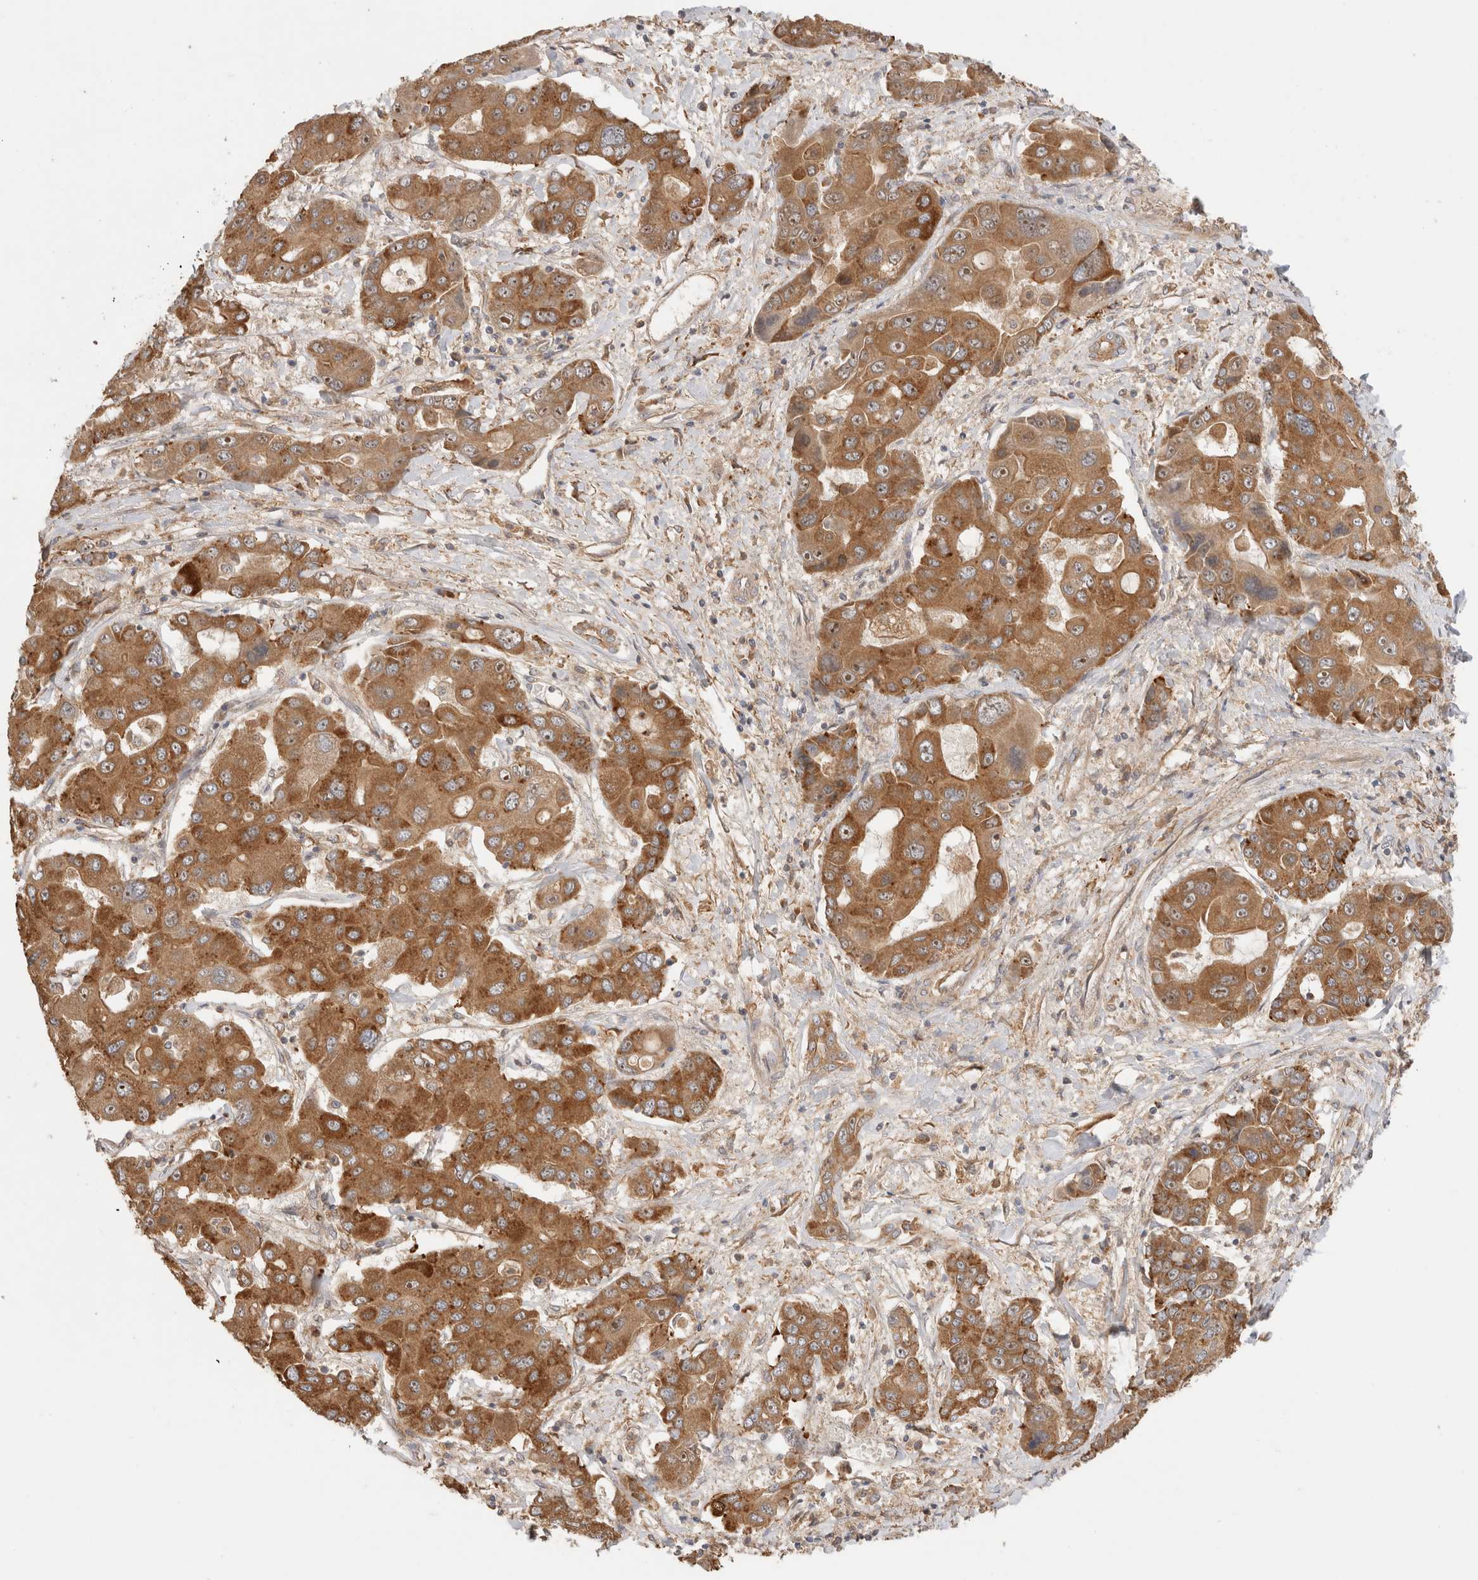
{"staining": {"intensity": "moderate", "quantity": ">75%", "location": "cytoplasmic/membranous,nuclear"}, "tissue": "liver cancer", "cell_type": "Tumor cells", "image_type": "cancer", "snomed": [{"axis": "morphology", "description": "Cholangiocarcinoma"}, {"axis": "topography", "description": "Liver"}], "caption": "Liver cancer (cholangiocarcinoma) tissue demonstrates moderate cytoplasmic/membranous and nuclear expression in approximately >75% of tumor cells, visualized by immunohistochemistry.", "gene": "SGK3", "patient": {"sex": "male", "age": 67}}